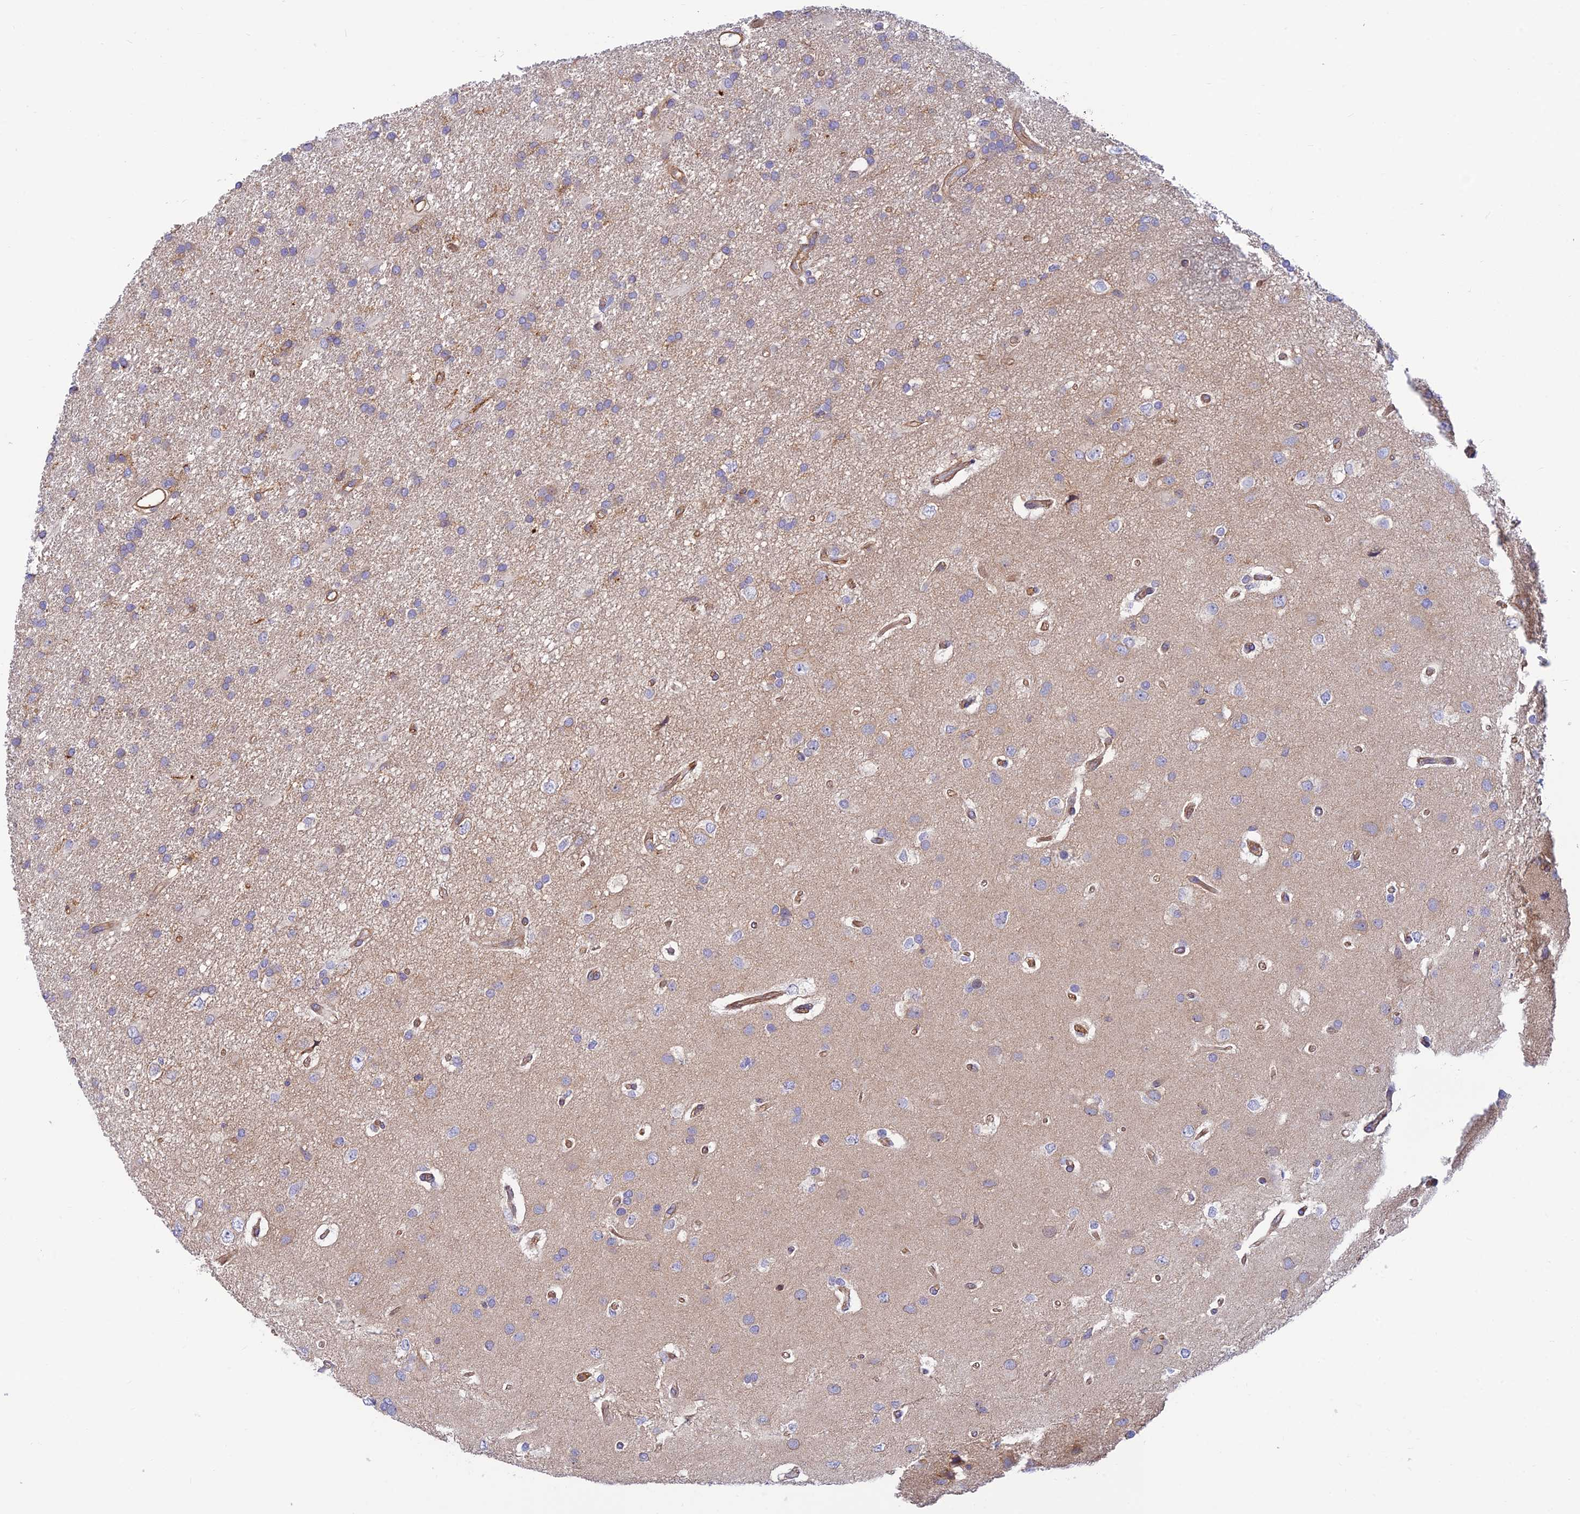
{"staining": {"intensity": "negative", "quantity": "none", "location": "none"}, "tissue": "glioma", "cell_type": "Tumor cells", "image_type": "cancer", "snomed": [{"axis": "morphology", "description": "Glioma, malignant, High grade"}, {"axis": "topography", "description": "Brain"}], "caption": "Malignant glioma (high-grade) stained for a protein using immunohistochemistry demonstrates no expression tumor cells.", "gene": "PPP1R12C", "patient": {"sex": "male", "age": 77}}